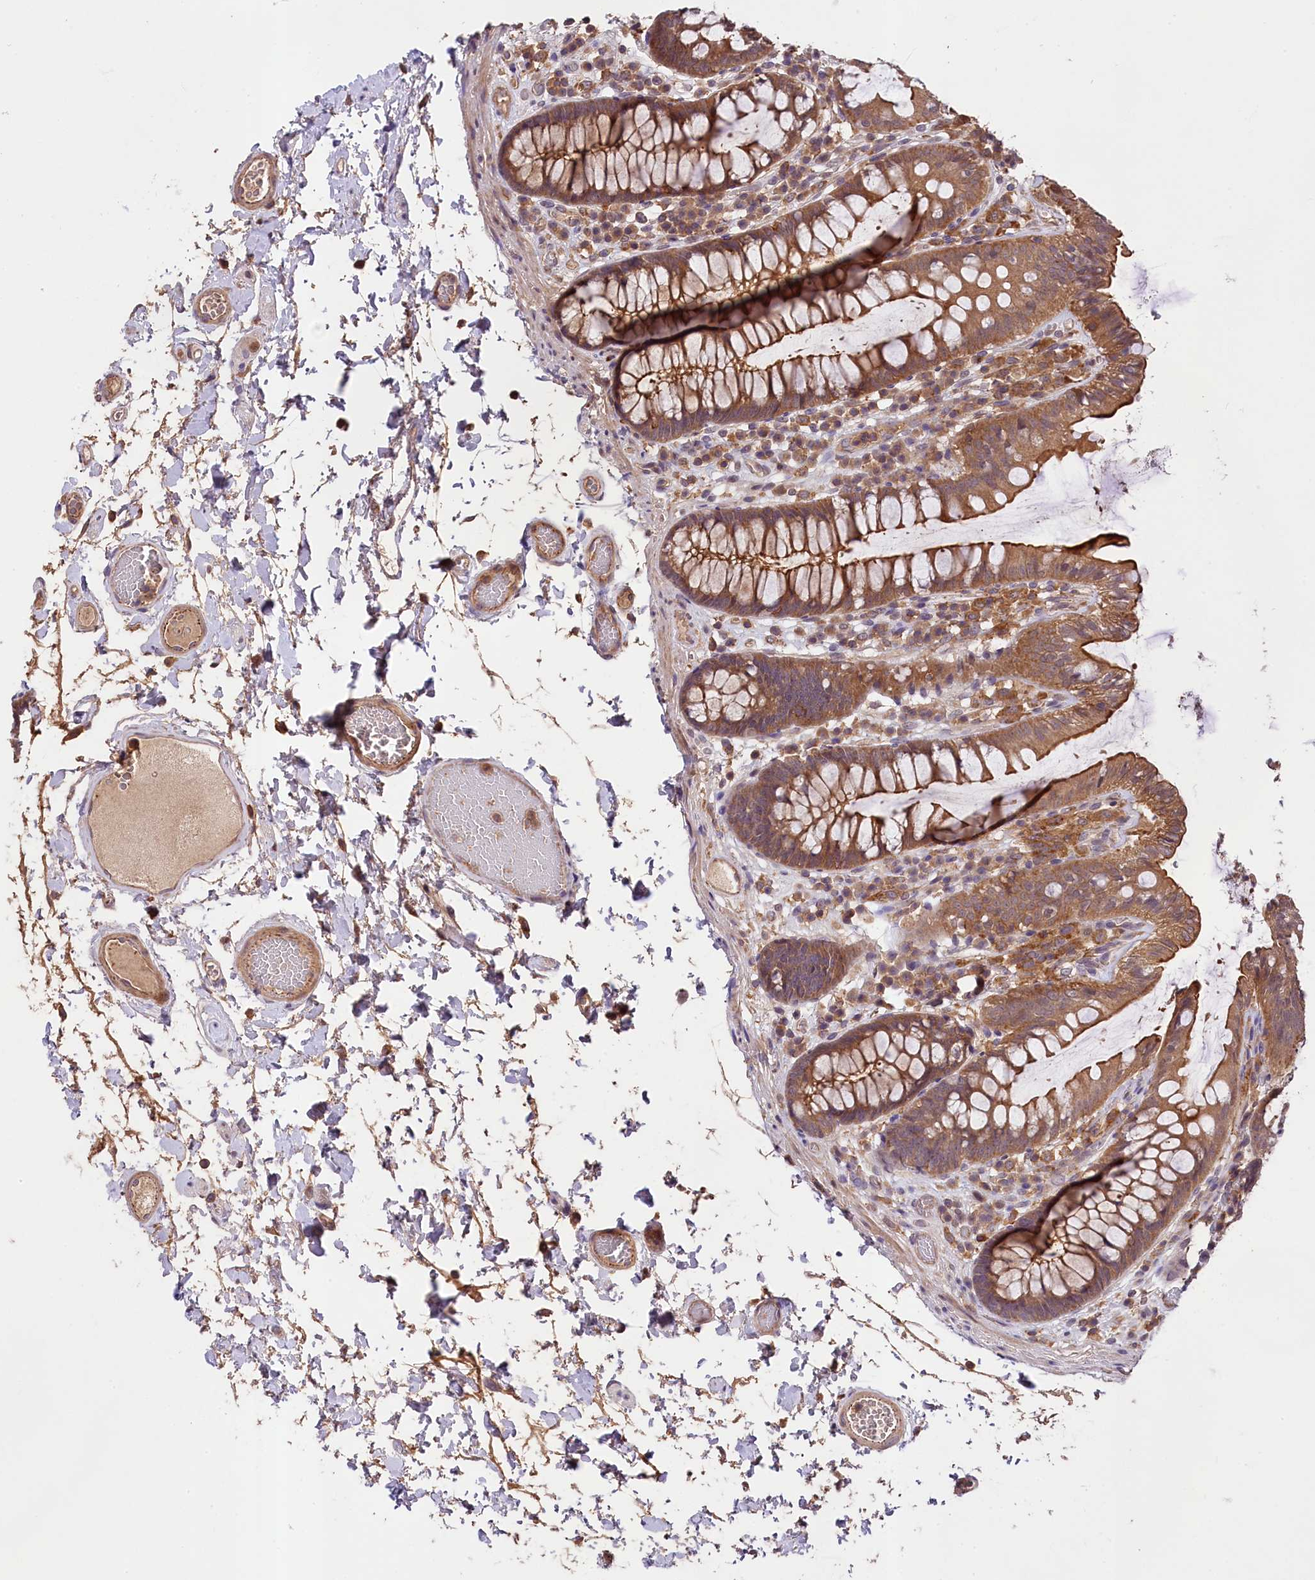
{"staining": {"intensity": "weak", "quantity": ">75%", "location": "cytoplasmic/membranous"}, "tissue": "colon", "cell_type": "Endothelial cells", "image_type": "normal", "snomed": [{"axis": "morphology", "description": "Normal tissue, NOS"}, {"axis": "topography", "description": "Colon"}], "caption": "An image of human colon stained for a protein shows weak cytoplasmic/membranous brown staining in endothelial cells. (DAB (3,3'-diaminobenzidine) IHC, brown staining for protein, blue staining for nuclei).", "gene": "SKIDA1", "patient": {"sex": "male", "age": 84}}